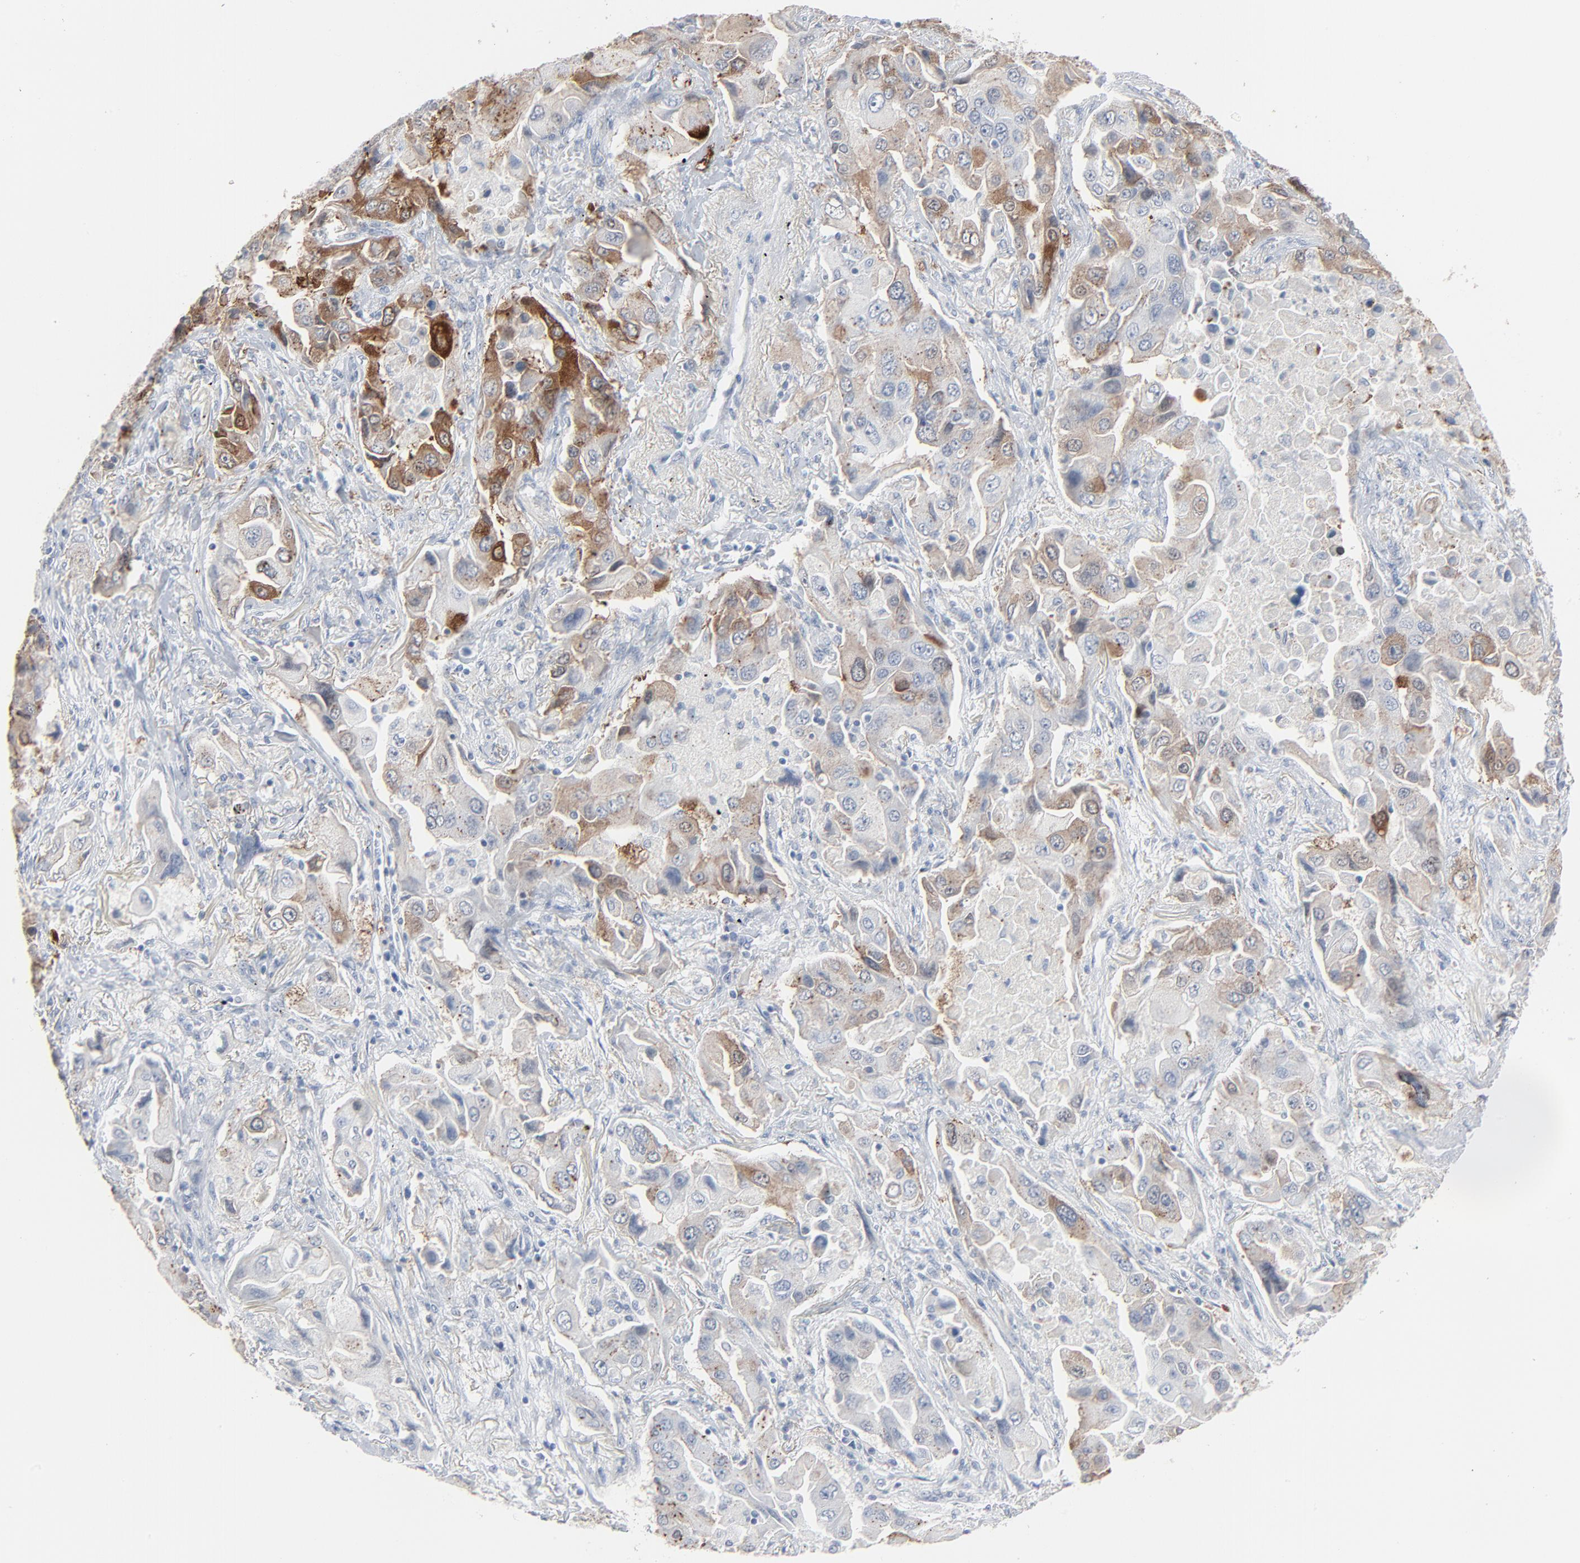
{"staining": {"intensity": "weak", "quantity": "25%-75%", "location": "cytoplasmic/membranous"}, "tissue": "lung cancer", "cell_type": "Tumor cells", "image_type": "cancer", "snomed": [{"axis": "morphology", "description": "Adenocarcinoma, NOS"}, {"axis": "topography", "description": "Lung"}], "caption": "IHC of human lung cancer displays low levels of weak cytoplasmic/membranous expression in approximately 25%-75% of tumor cells.", "gene": "PHGDH", "patient": {"sex": "female", "age": 65}}